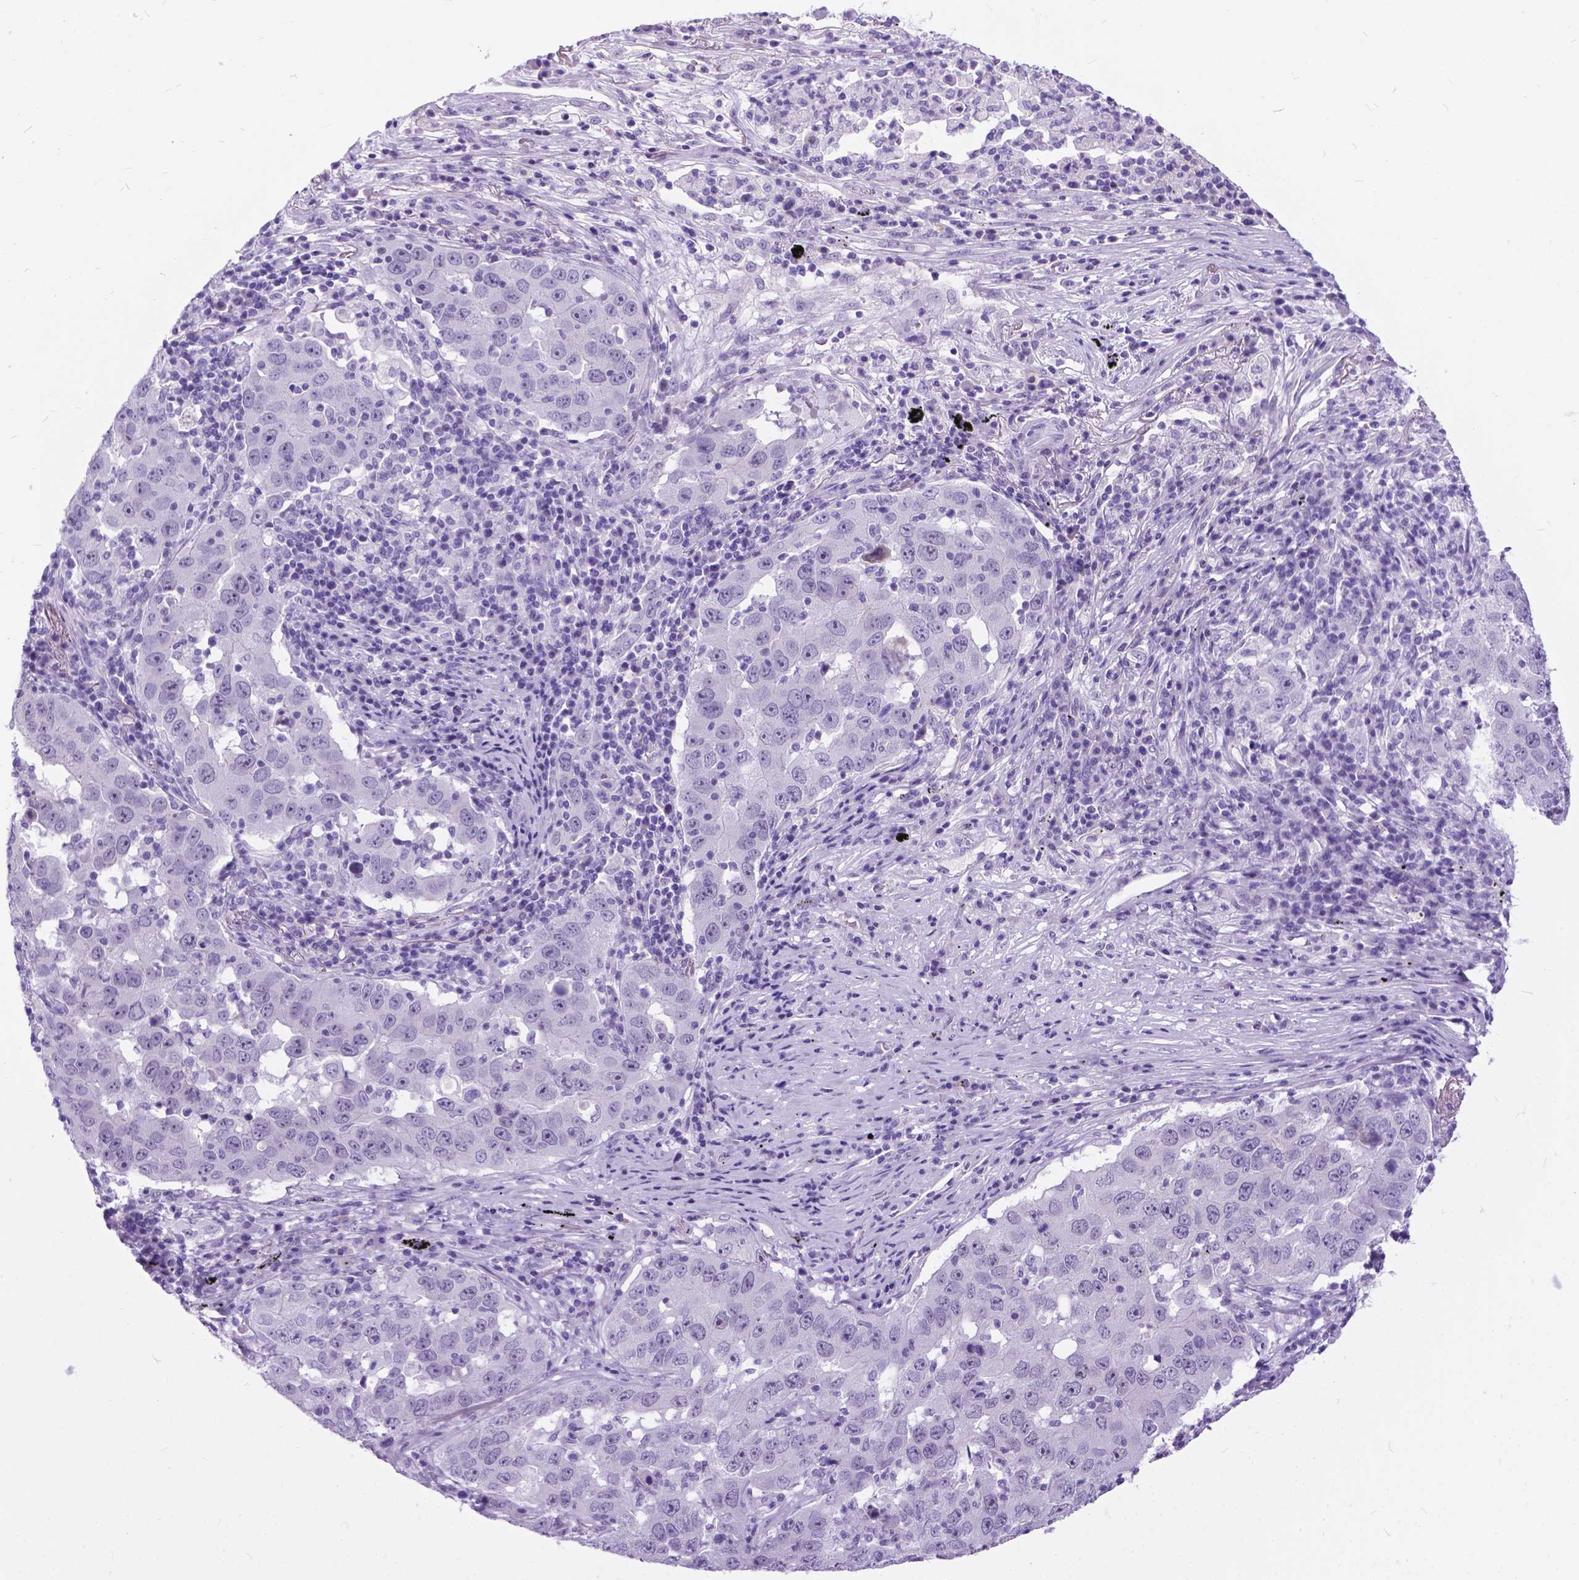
{"staining": {"intensity": "negative", "quantity": "none", "location": "none"}, "tissue": "lung cancer", "cell_type": "Tumor cells", "image_type": "cancer", "snomed": [{"axis": "morphology", "description": "Adenocarcinoma, NOS"}, {"axis": "topography", "description": "Lung"}], "caption": "IHC micrograph of human lung cancer (adenocarcinoma) stained for a protein (brown), which demonstrates no positivity in tumor cells.", "gene": "BSND", "patient": {"sex": "male", "age": 73}}